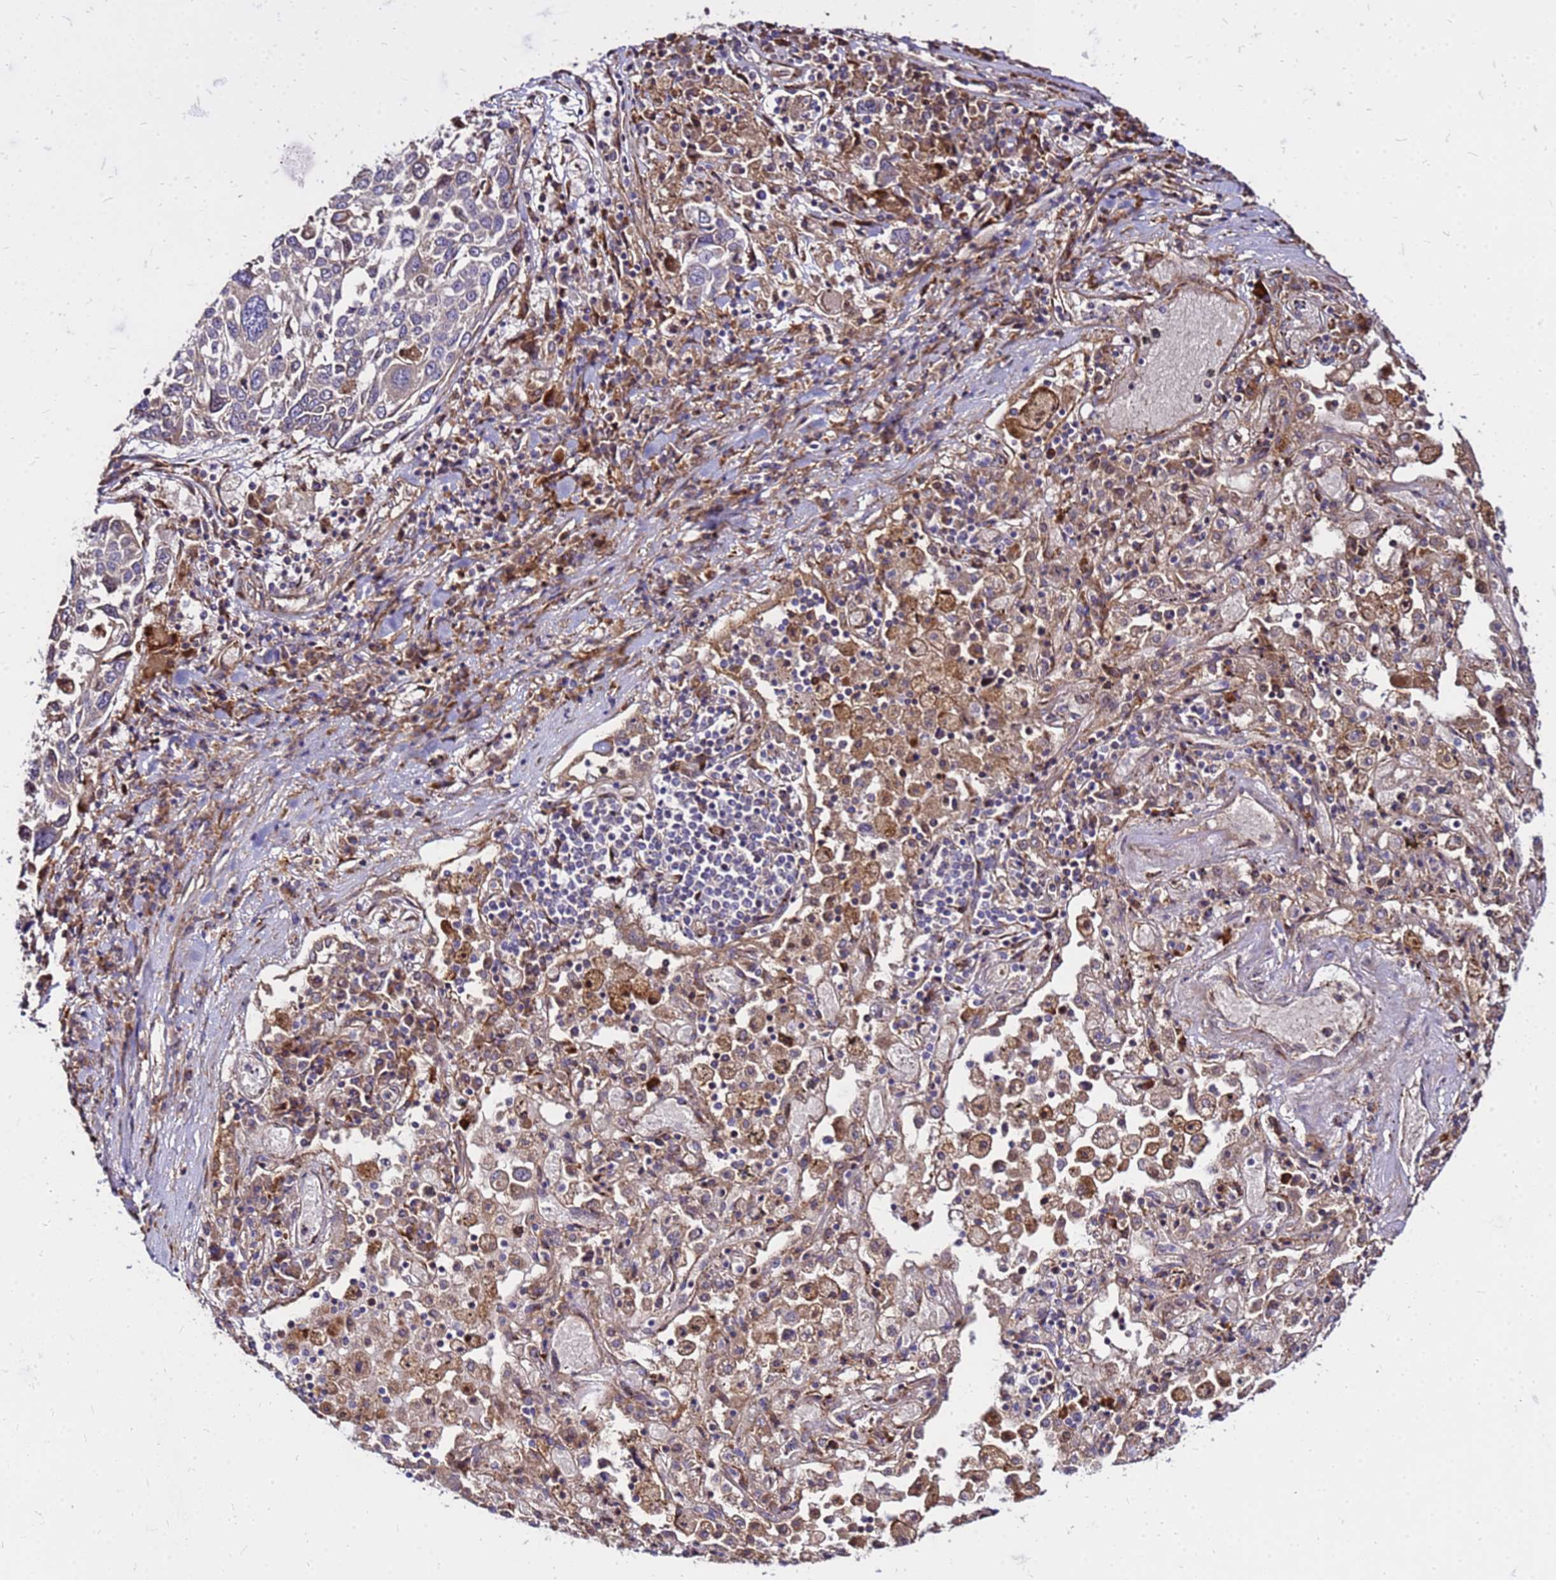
{"staining": {"intensity": "negative", "quantity": "none", "location": "none"}, "tissue": "lung cancer", "cell_type": "Tumor cells", "image_type": "cancer", "snomed": [{"axis": "morphology", "description": "Squamous cell carcinoma, NOS"}, {"axis": "topography", "description": "Lung"}], "caption": "This image is of lung cancer stained with immunohistochemistry (IHC) to label a protein in brown with the nuclei are counter-stained blue. There is no staining in tumor cells. Nuclei are stained in blue.", "gene": "WWC2", "patient": {"sex": "male", "age": 65}}